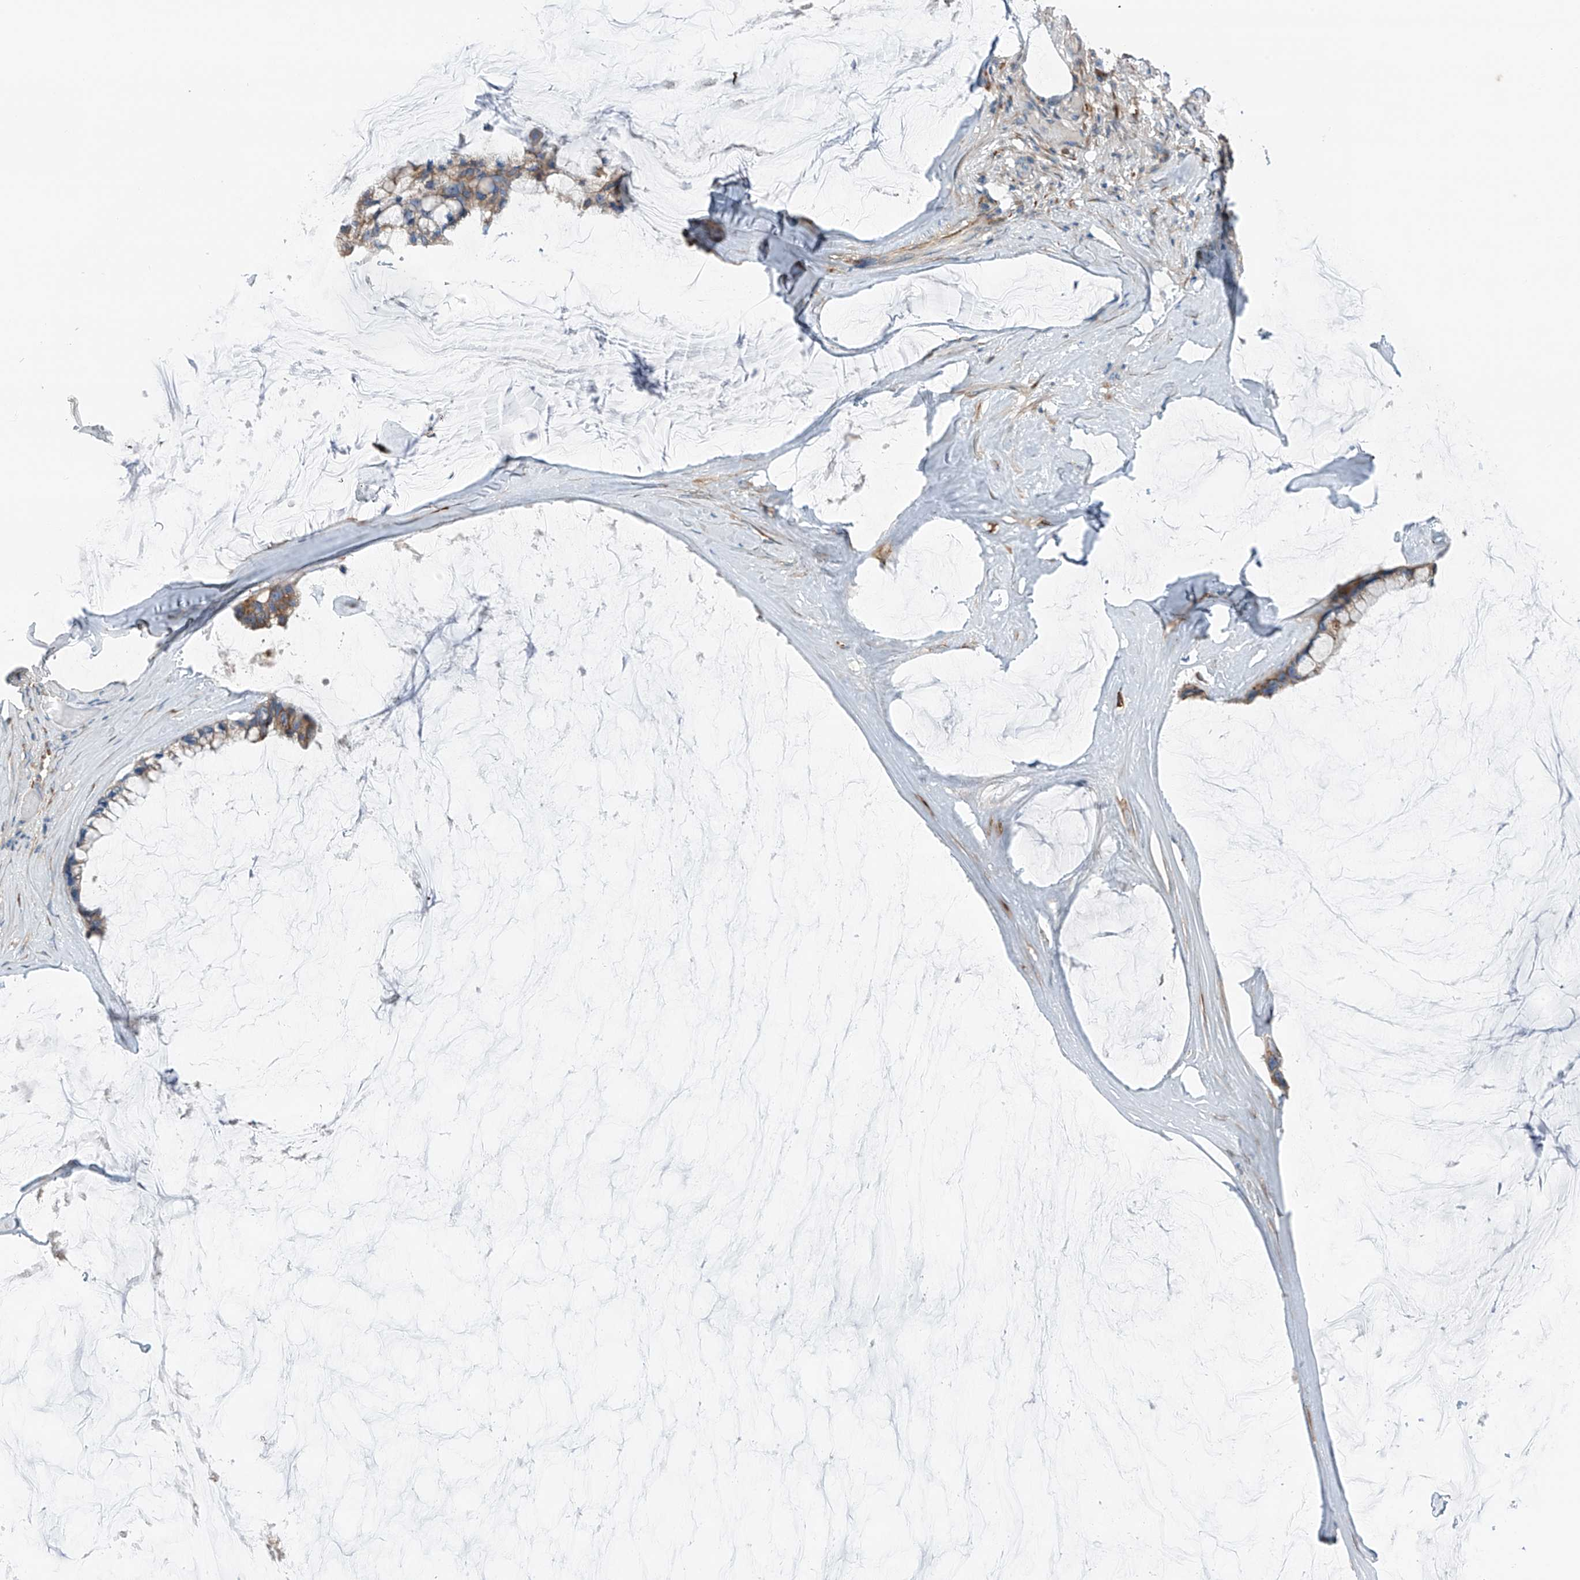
{"staining": {"intensity": "weak", "quantity": ">75%", "location": "cytoplasmic/membranous"}, "tissue": "ovarian cancer", "cell_type": "Tumor cells", "image_type": "cancer", "snomed": [{"axis": "morphology", "description": "Cystadenocarcinoma, mucinous, NOS"}, {"axis": "topography", "description": "Ovary"}], "caption": "A low amount of weak cytoplasmic/membranous positivity is identified in approximately >75% of tumor cells in ovarian mucinous cystadenocarcinoma tissue. (DAB IHC, brown staining for protein, blue staining for nuclei).", "gene": "GALNTL6", "patient": {"sex": "female", "age": 39}}